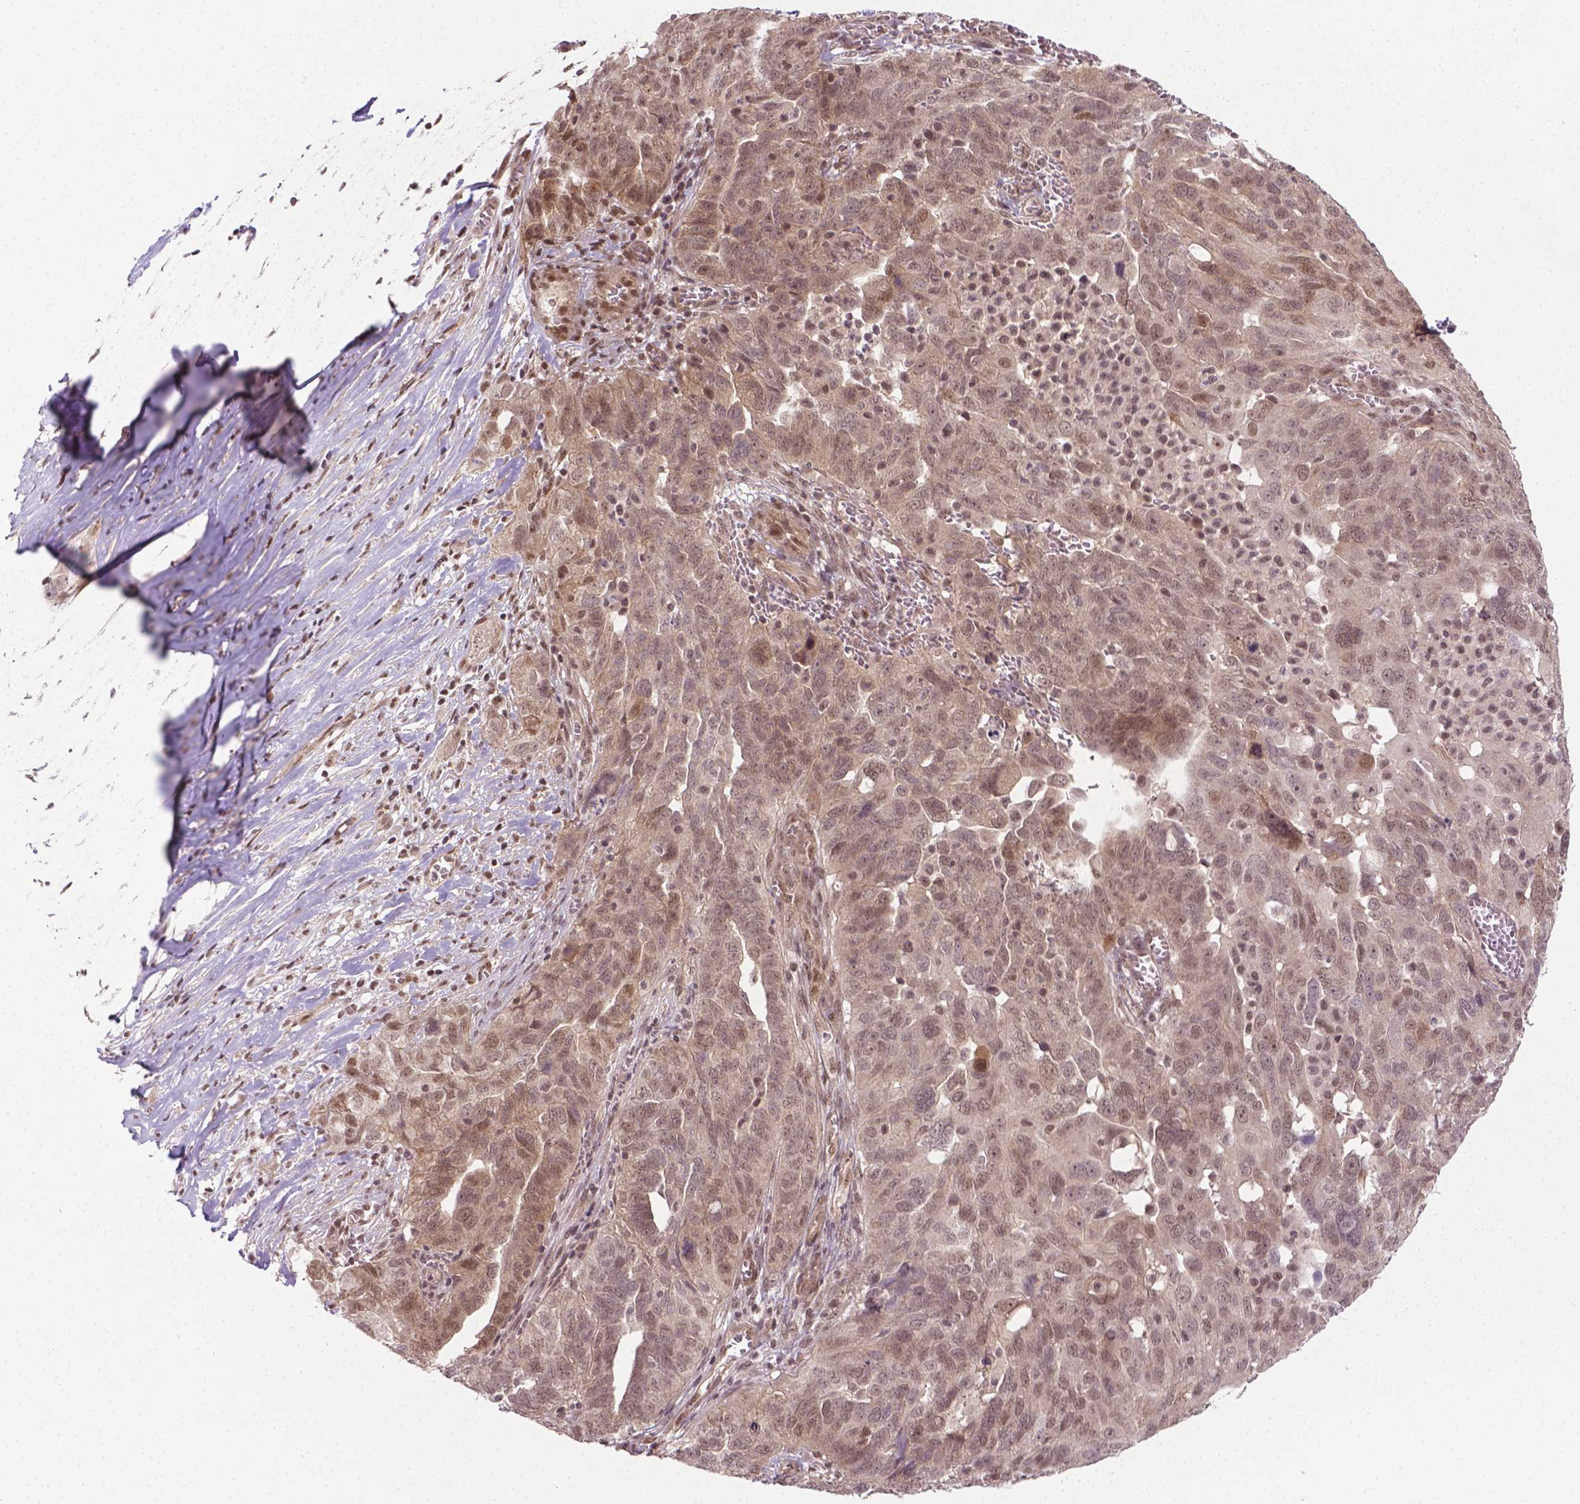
{"staining": {"intensity": "weak", "quantity": ">75%", "location": "nuclear"}, "tissue": "ovarian cancer", "cell_type": "Tumor cells", "image_type": "cancer", "snomed": [{"axis": "morphology", "description": "Carcinoma, endometroid"}, {"axis": "topography", "description": "Soft tissue"}, {"axis": "topography", "description": "Ovary"}], "caption": "Immunohistochemistry (IHC) of ovarian endometroid carcinoma exhibits low levels of weak nuclear expression in approximately >75% of tumor cells.", "gene": "ANKRD54", "patient": {"sex": "female", "age": 52}}